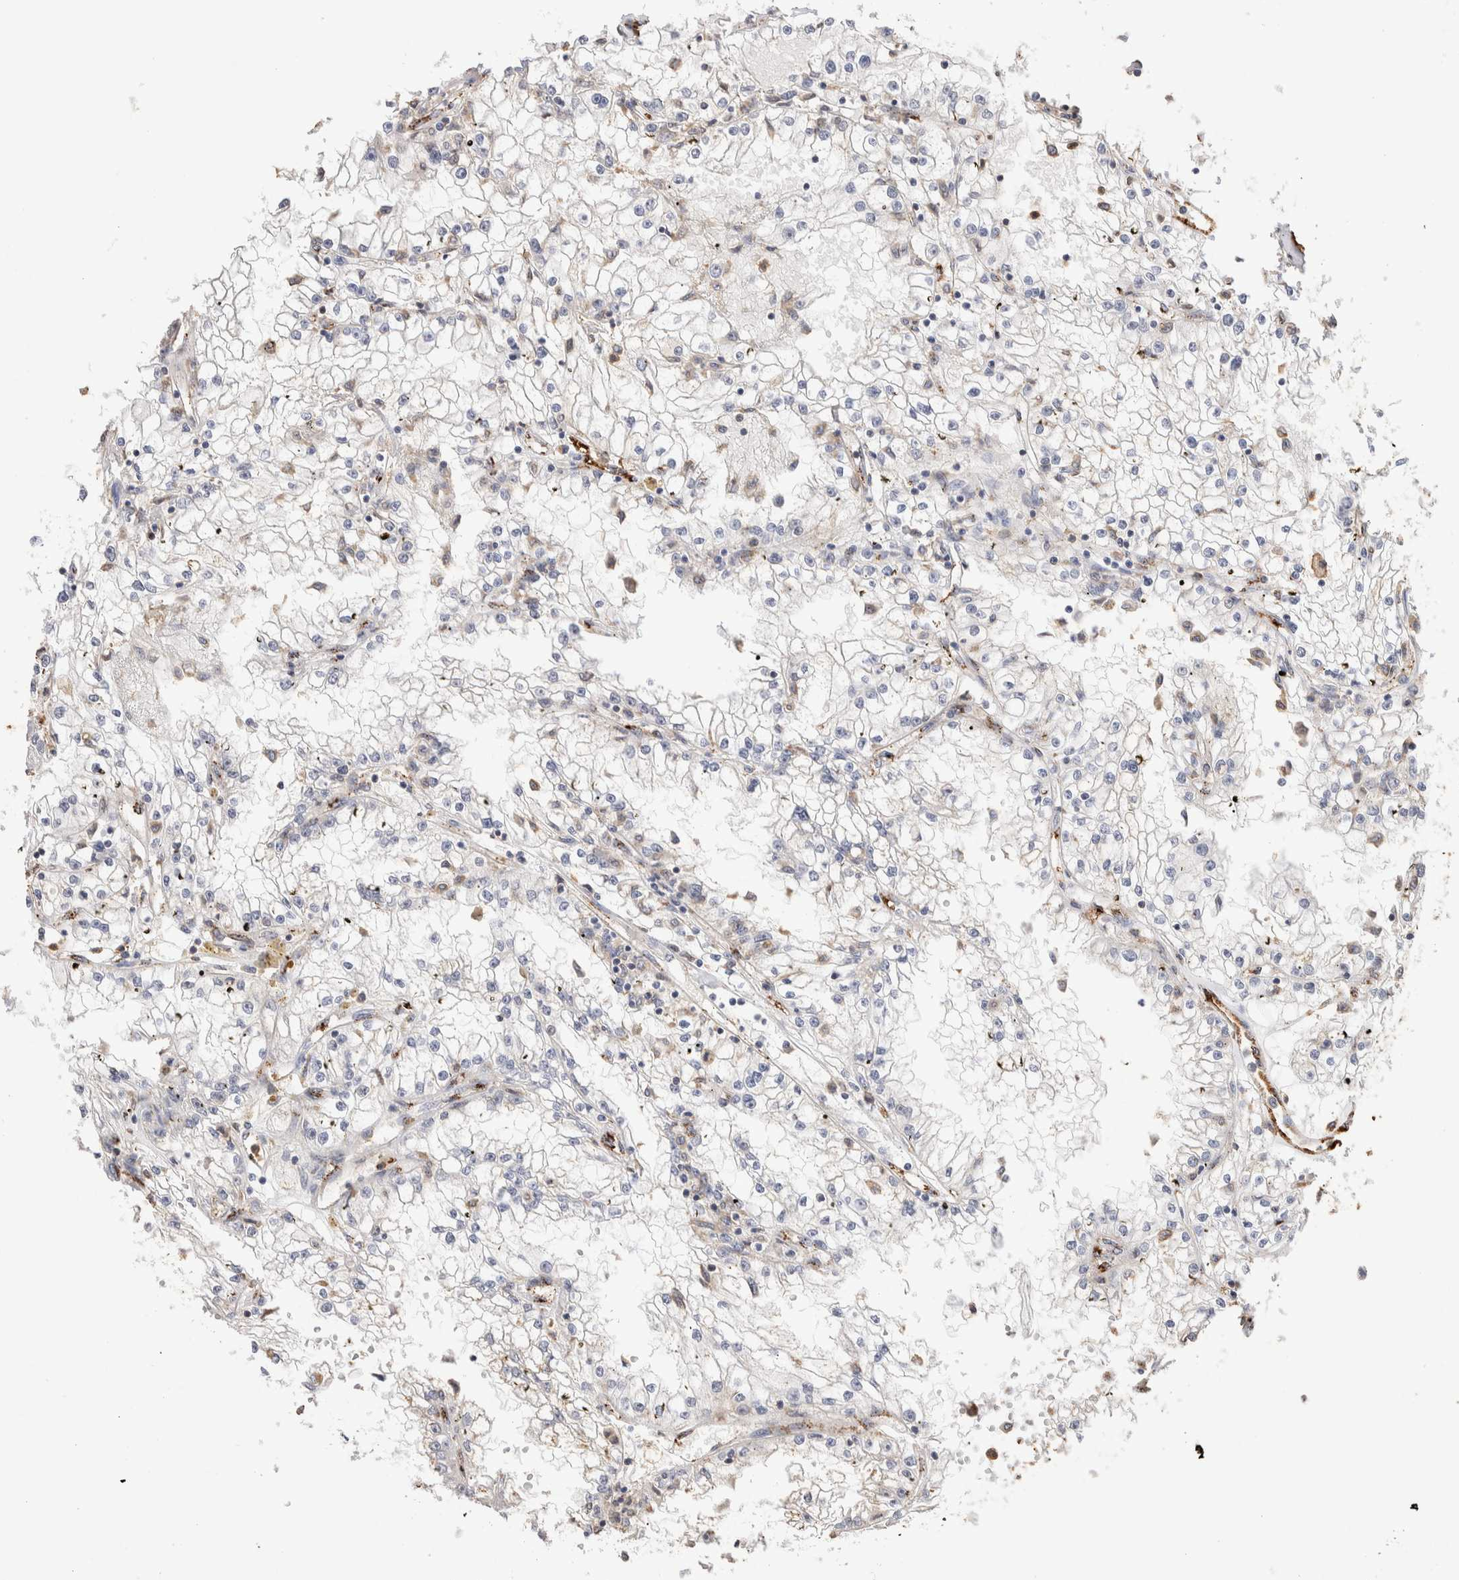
{"staining": {"intensity": "negative", "quantity": "none", "location": "none"}, "tissue": "renal cancer", "cell_type": "Tumor cells", "image_type": "cancer", "snomed": [{"axis": "morphology", "description": "Adenocarcinoma, NOS"}, {"axis": "topography", "description": "Kidney"}], "caption": "Immunohistochemistry (IHC) image of neoplastic tissue: renal cancer stained with DAB displays no significant protein staining in tumor cells. The staining was performed using DAB (3,3'-diaminobenzidine) to visualize the protein expression in brown, while the nuclei were stained in blue with hematoxylin (Magnification: 20x).", "gene": "NSMAF", "patient": {"sex": "male", "age": 56}}